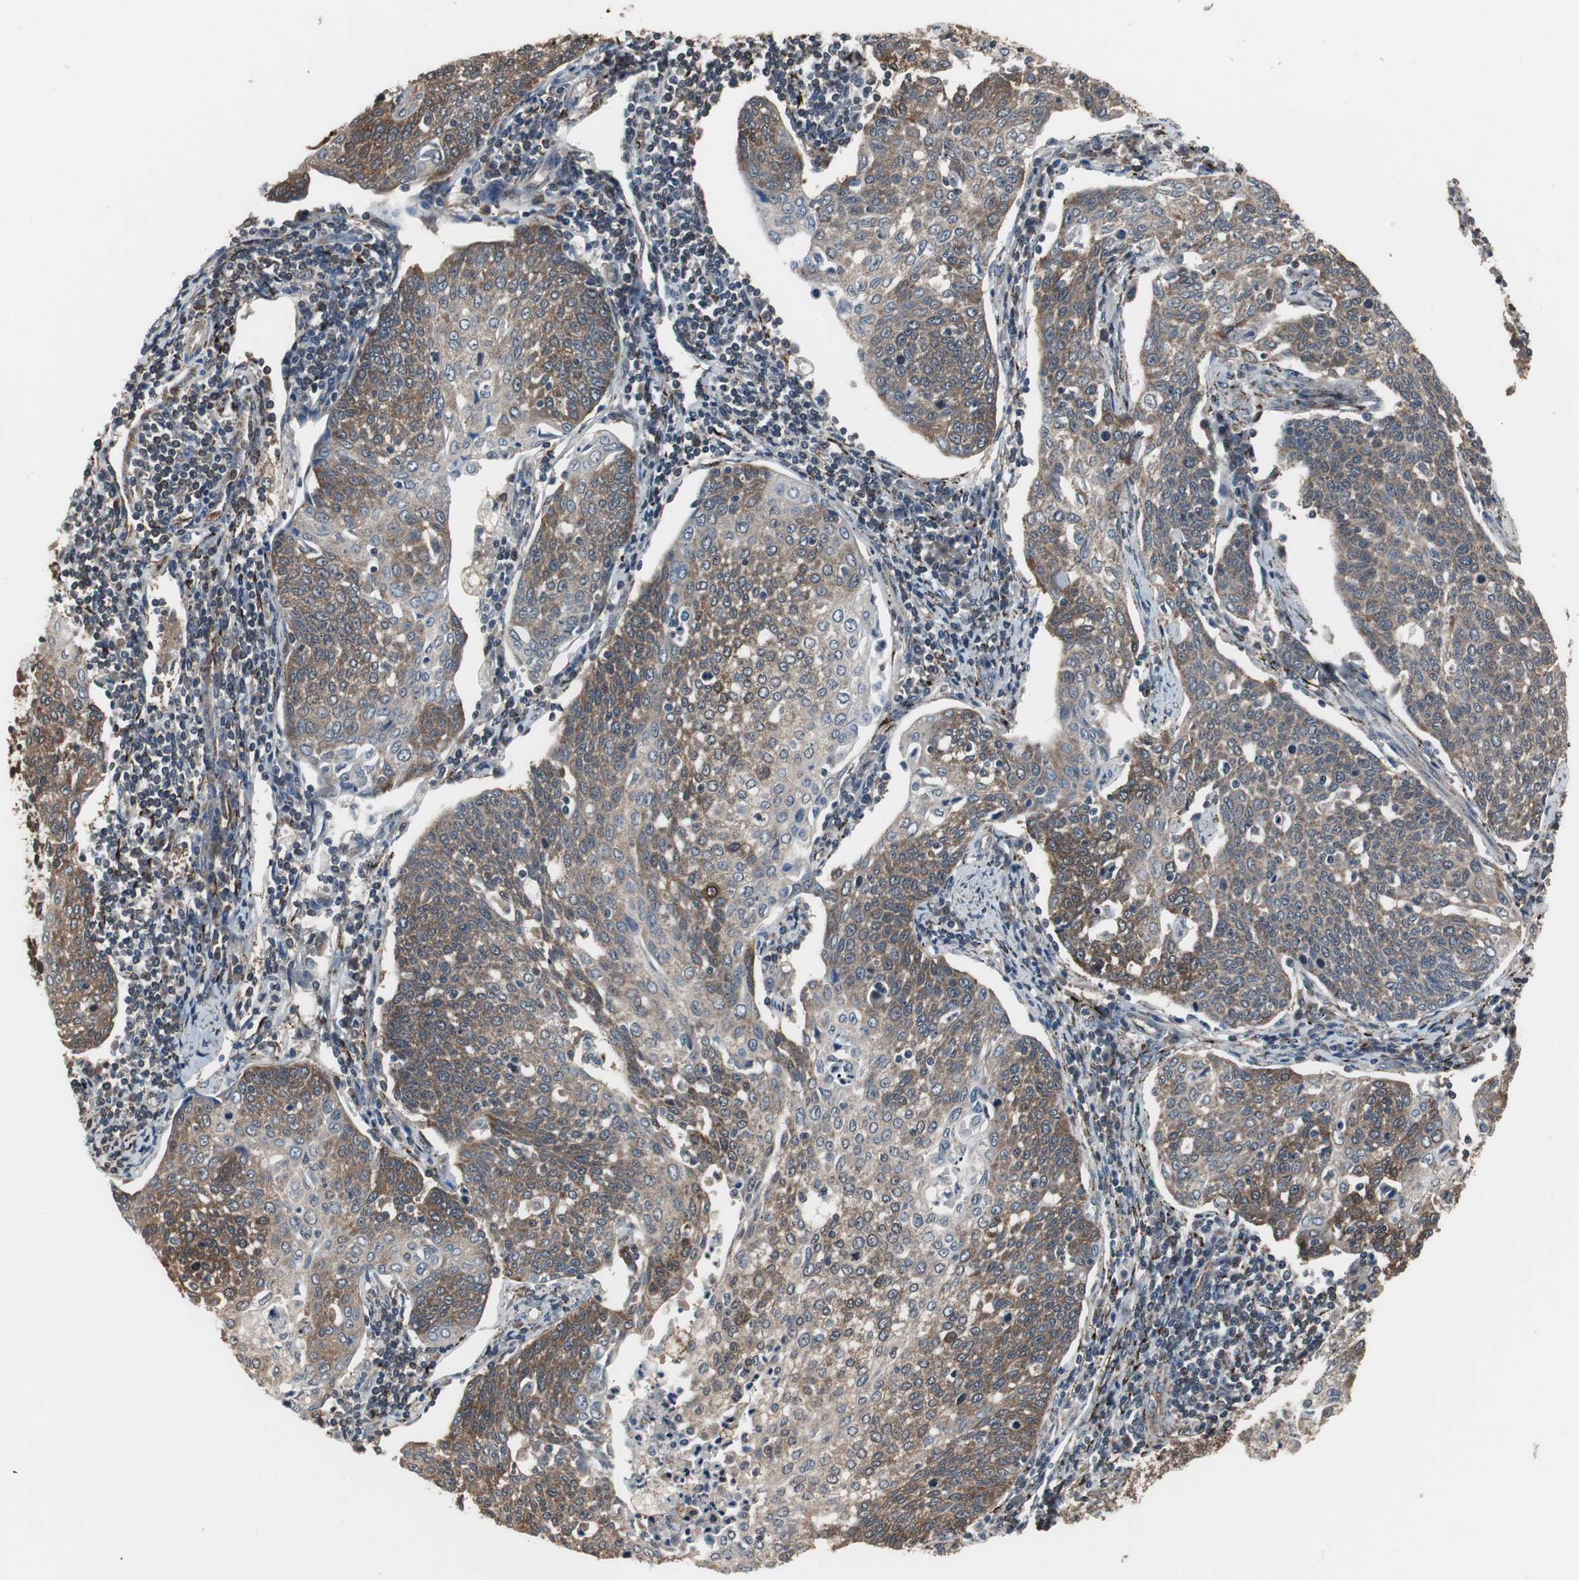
{"staining": {"intensity": "strong", "quantity": ">75%", "location": "cytoplasmic/membranous"}, "tissue": "cervical cancer", "cell_type": "Tumor cells", "image_type": "cancer", "snomed": [{"axis": "morphology", "description": "Squamous cell carcinoma, NOS"}, {"axis": "topography", "description": "Cervix"}], "caption": "Strong cytoplasmic/membranous protein staining is identified in about >75% of tumor cells in cervical squamous cell carcinoma.", "gene": "ZSCAN22", "patient": {"sex": "female", "age": 34}}